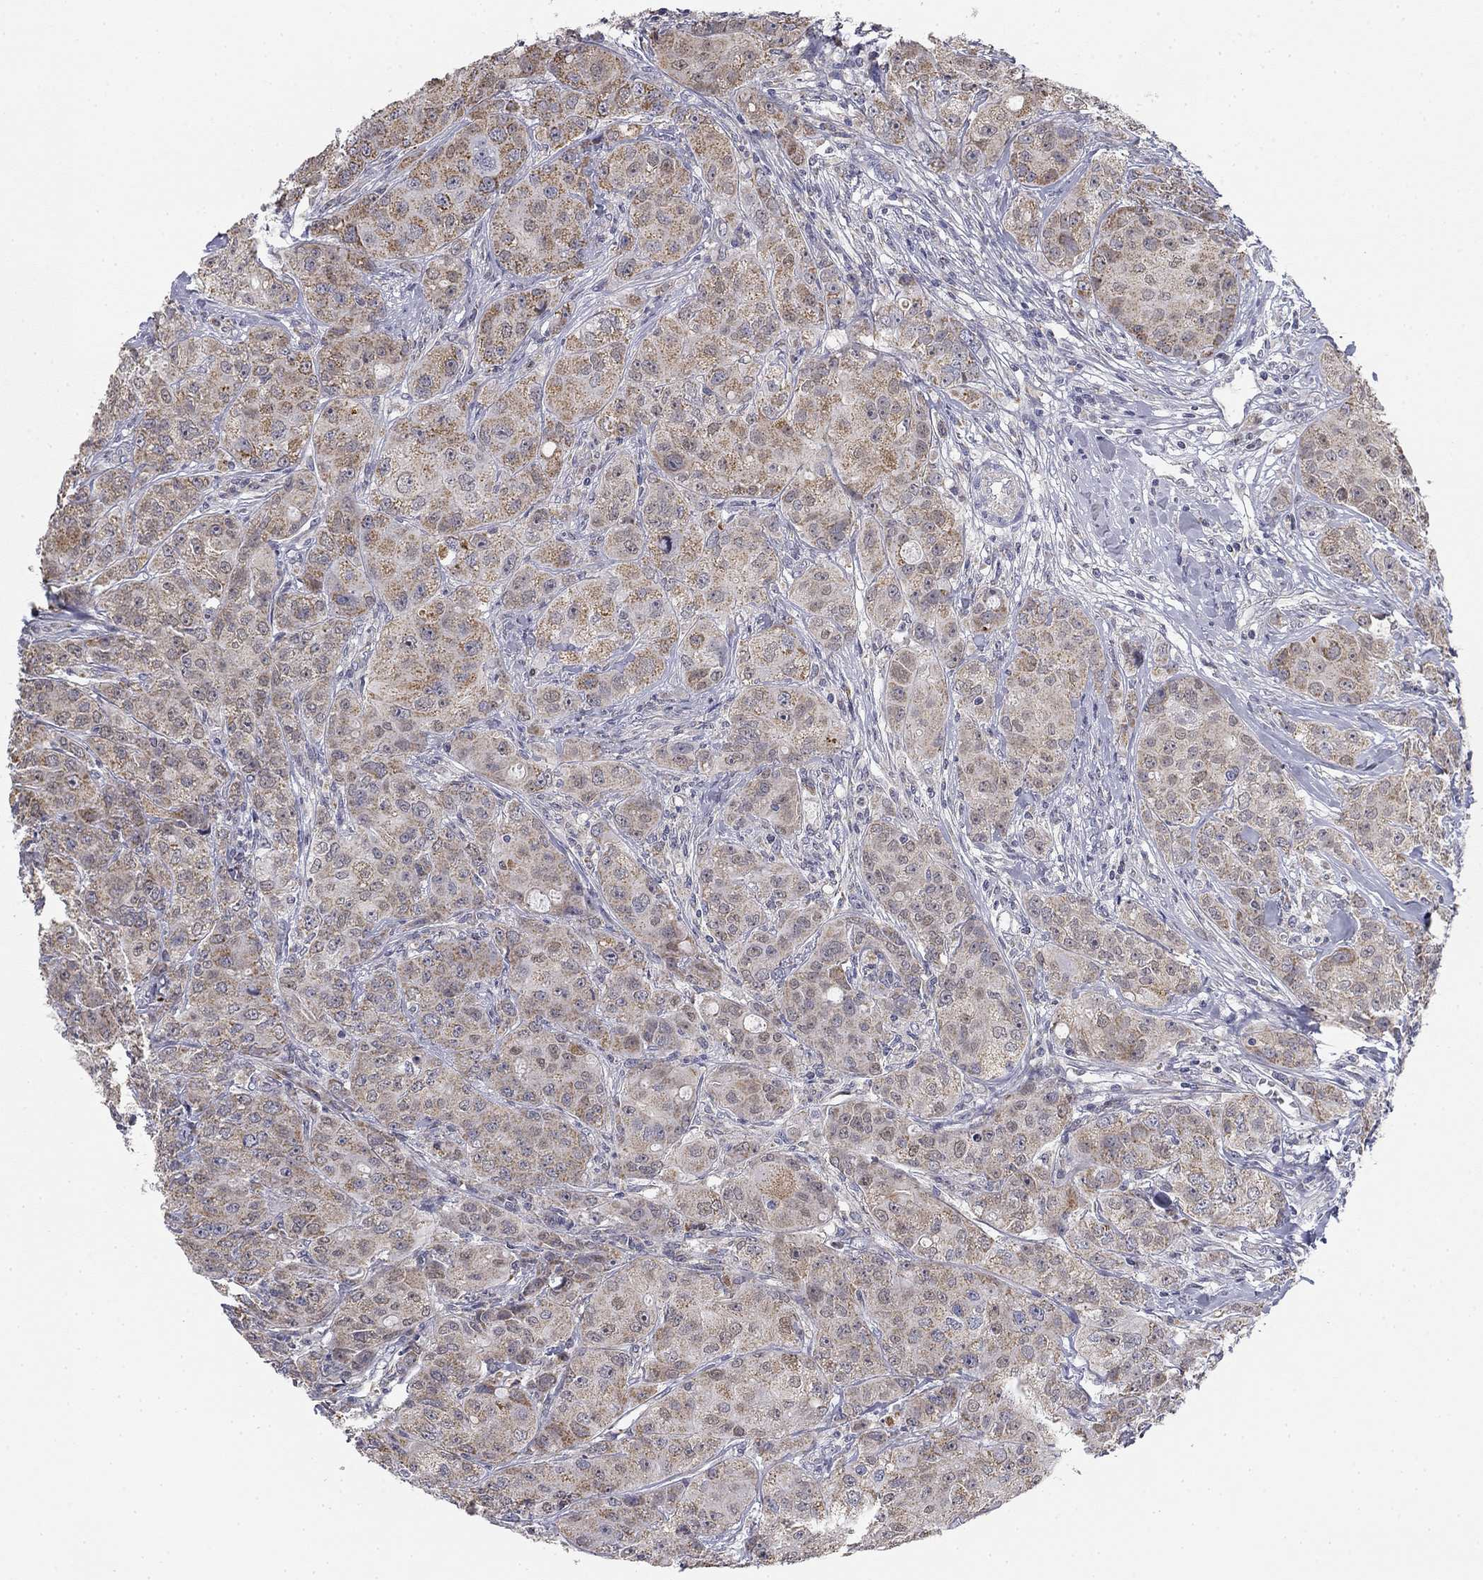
{"staining": {"intensity": "weak", "quantity": "<25%", "location": "cytoplasmic/membranous"}, "tissue": "breast cancer", "cell_type": "Tumor cells", "image_type": "cancer", "snomed": [{"axis": "morphology", "description": "Duct carcinoma"}, {"axis": "topography", "description": "Breast"}], "caption": "Immunohistochemistry image of breast cancer (invasive ductal carcinoma) stained for a protein (brown), which displays no expression in tumor cells. (DAB IHC with hematoxylin counter stain).", "gene": "SLC2A9", "patient": {"sex": "female", "age": 43}}